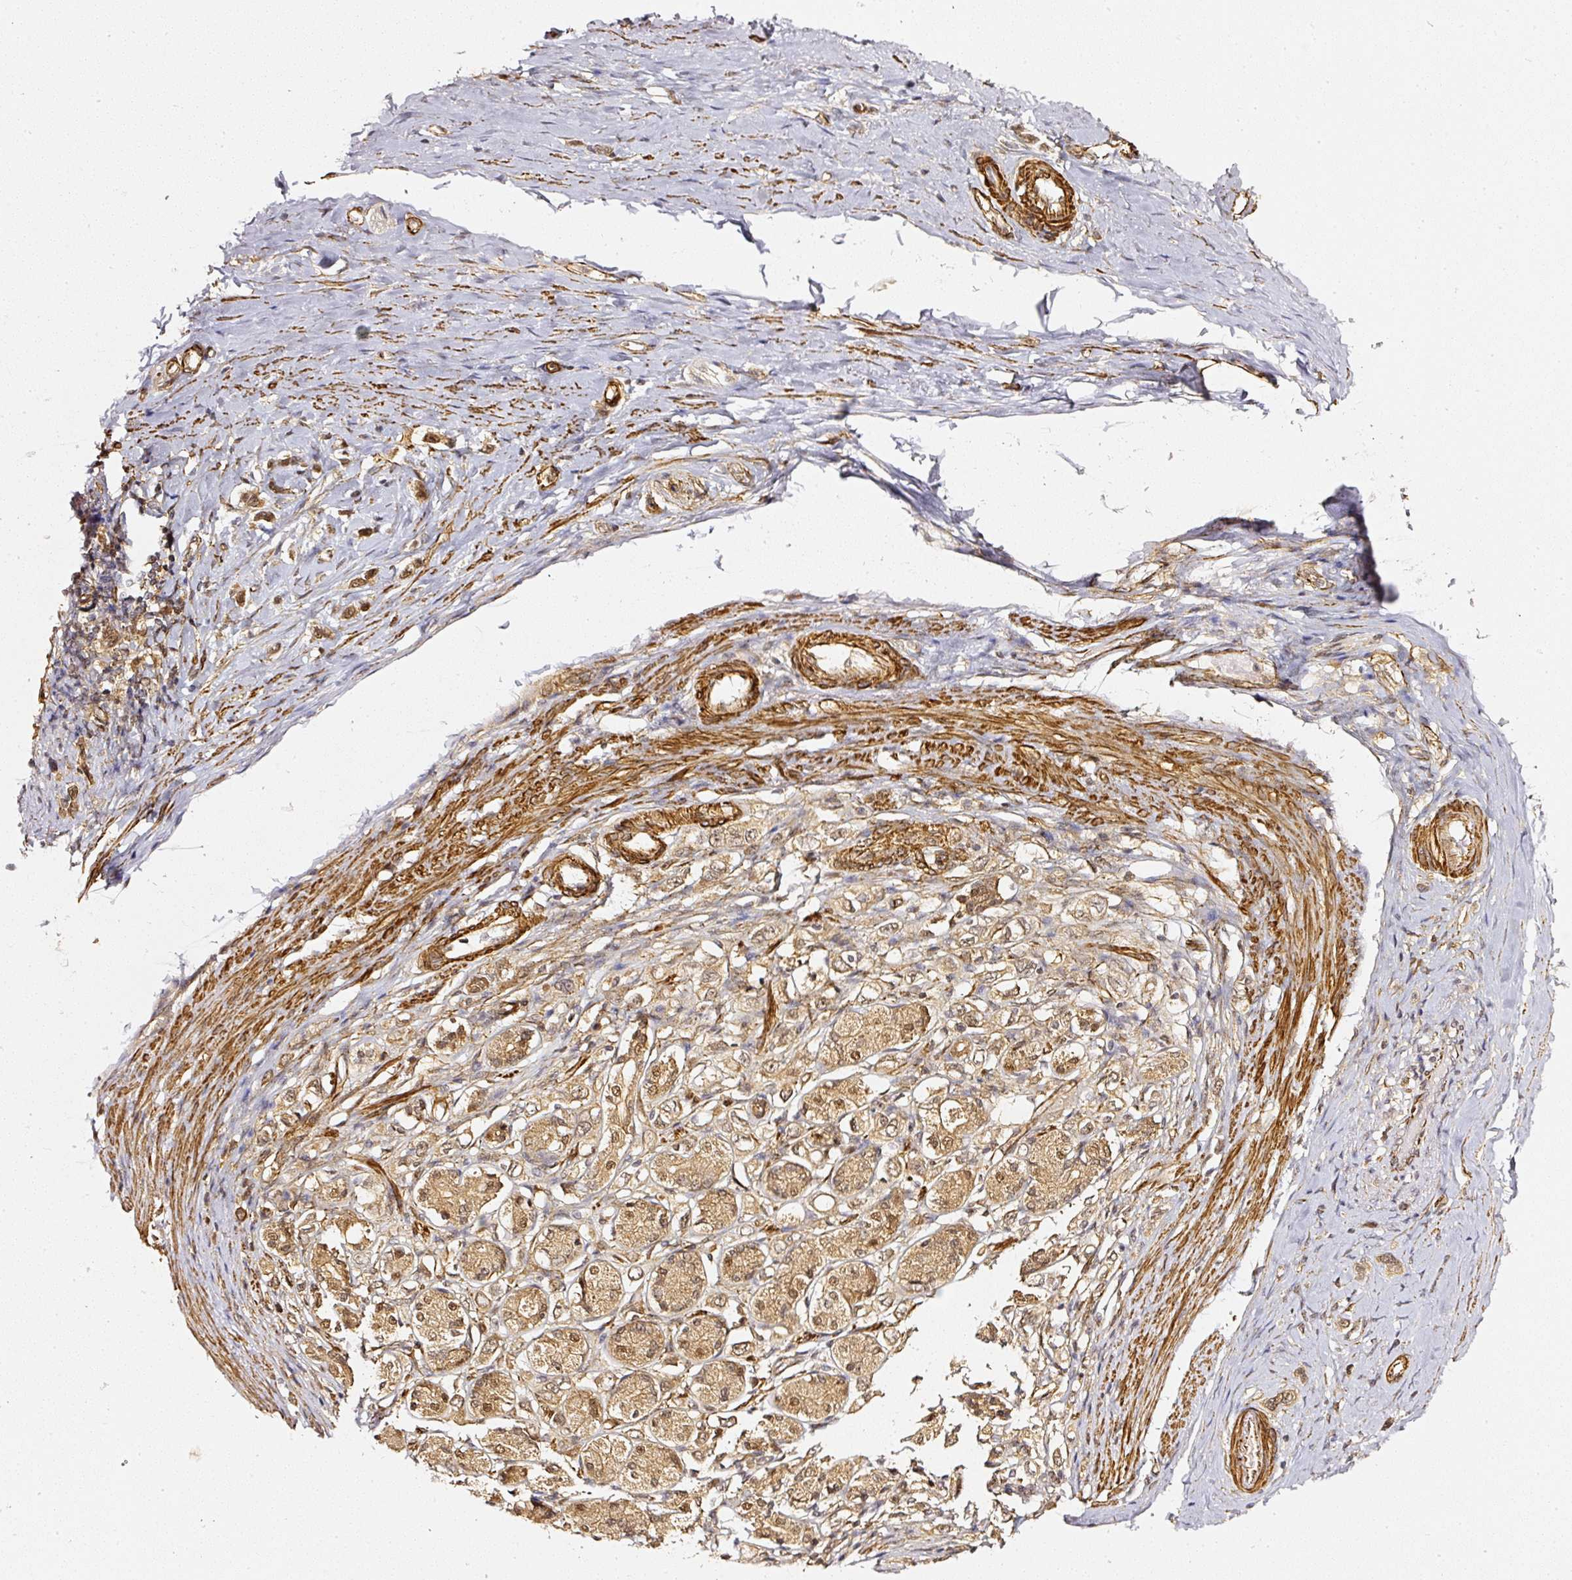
{"staining": {"intensity": "moderate", "quantity": ">75%", "location": "cytoplasmic/membranous,nuclear"}, "tissue": "stomach cancer", "cell_type": "Tumor cells", "image_type": "cancer", "snomed": [{"axis": "morphology", "description": "Adenocarcinoma, NOS"}, {"axis": "topography", "description": "Stomach"}], "caption": "A brown stain shows moderate cytoplasmic/membranous and nuclear expression of a protein in human stomach cancer (adenocarcinoma) tumor cells.", "gene": "PSMD1", "patient": {"sex": "female", "age": 65}}